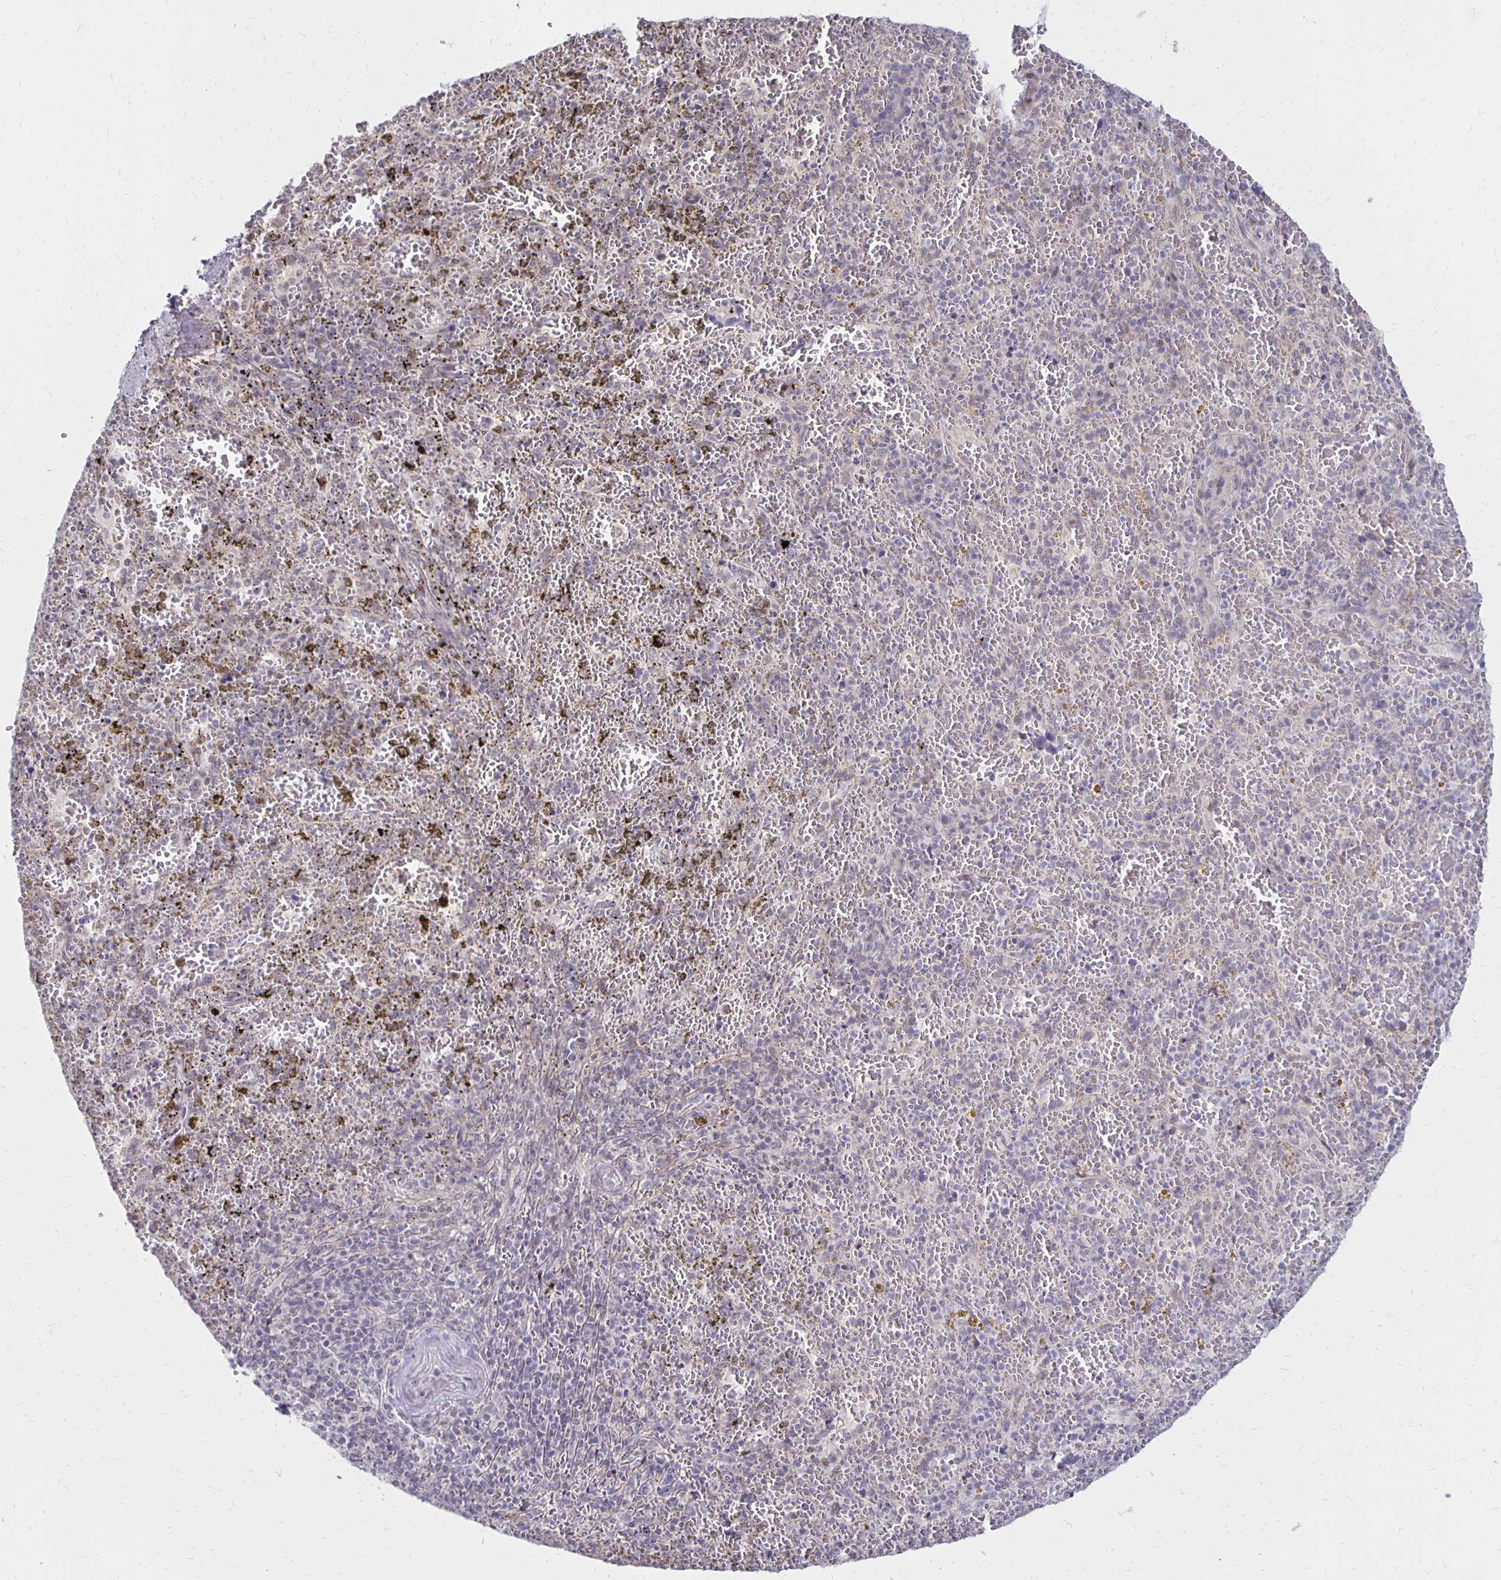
{"staining": {"intensity": "negative", "quantity": "none", "location": "none"}, "tissue": "spleen", "cell_type": "Cells in red pulp", "image_type": "normal", "snomed": [{"axis": "morphology", "description": "Normal tissue, NOS"}, {"axis": "topography", "description": "Spleen"}], "caption": "Histopathology image shows no protein expression in cells in red pulp of unremarkable spleen.", "gene": "DAGLA", "patient": {"sex": "female", "age": 50}}